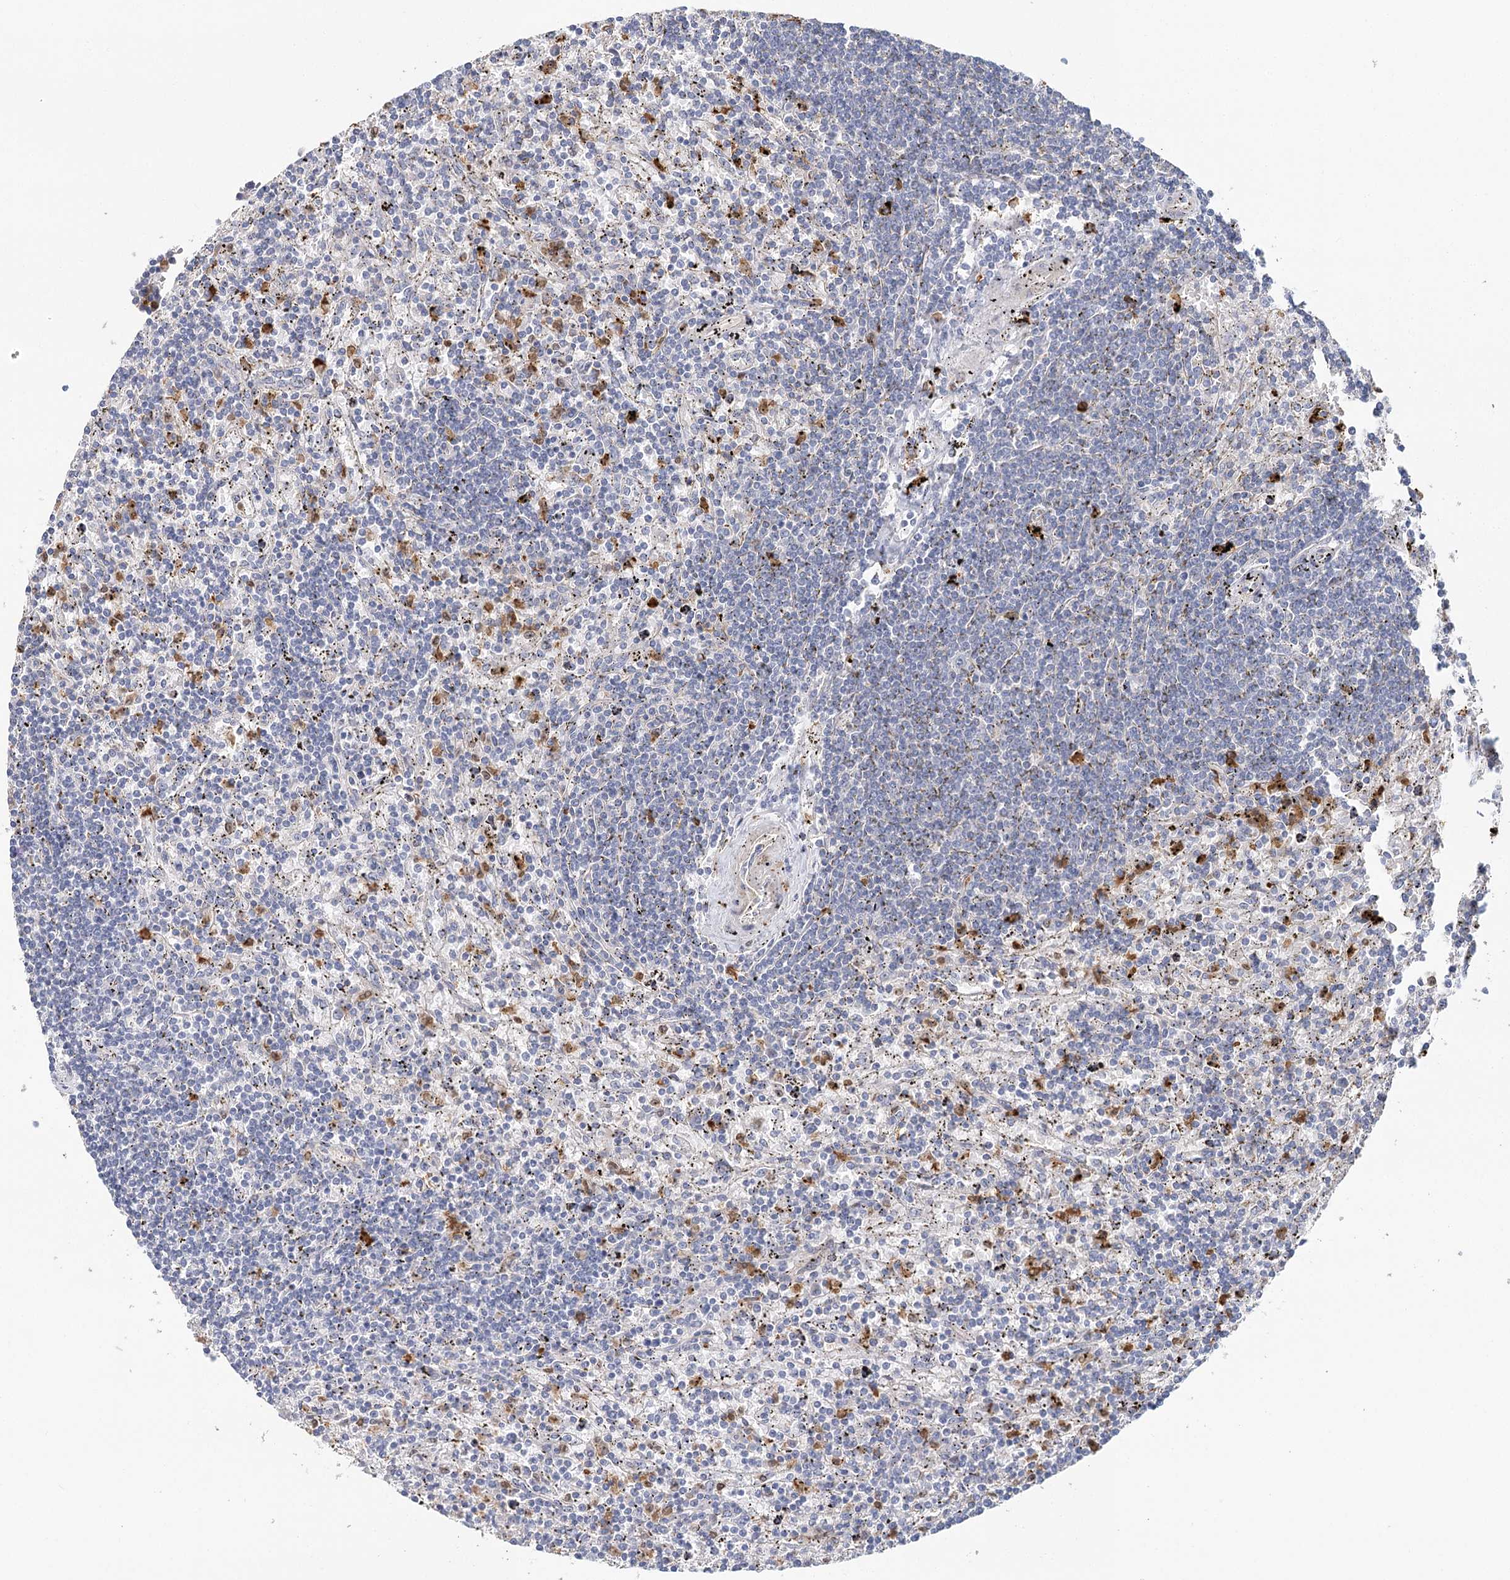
{"staining": {"intensity": "negative", "quantity": "none", "location": "none"}, "tissue": "lymphoma", "cell_type": "Tumor cells", "image_type": "cancer", "snomed": [{"axis": "morphology", "description": "Malignant lymphoma, non-Hodgkin's type, Low grade"}, {"axis": "topography", "description": "Spleen"}], "caption": "Immunohistochemistry micrograph of human malignant lymphoma, non-Hodgkin's type (low-grade) stained for a protein (brown), which reveals no staining in tumor cells. Brightfield microscopy of IHC stained with DAB (3,3'-diaminobenzidine) (brown) and hematoxylin (blue), captured at high magnification.", "gene": "EPB41L5", "patient": {"sex": "male", "age": 76}}